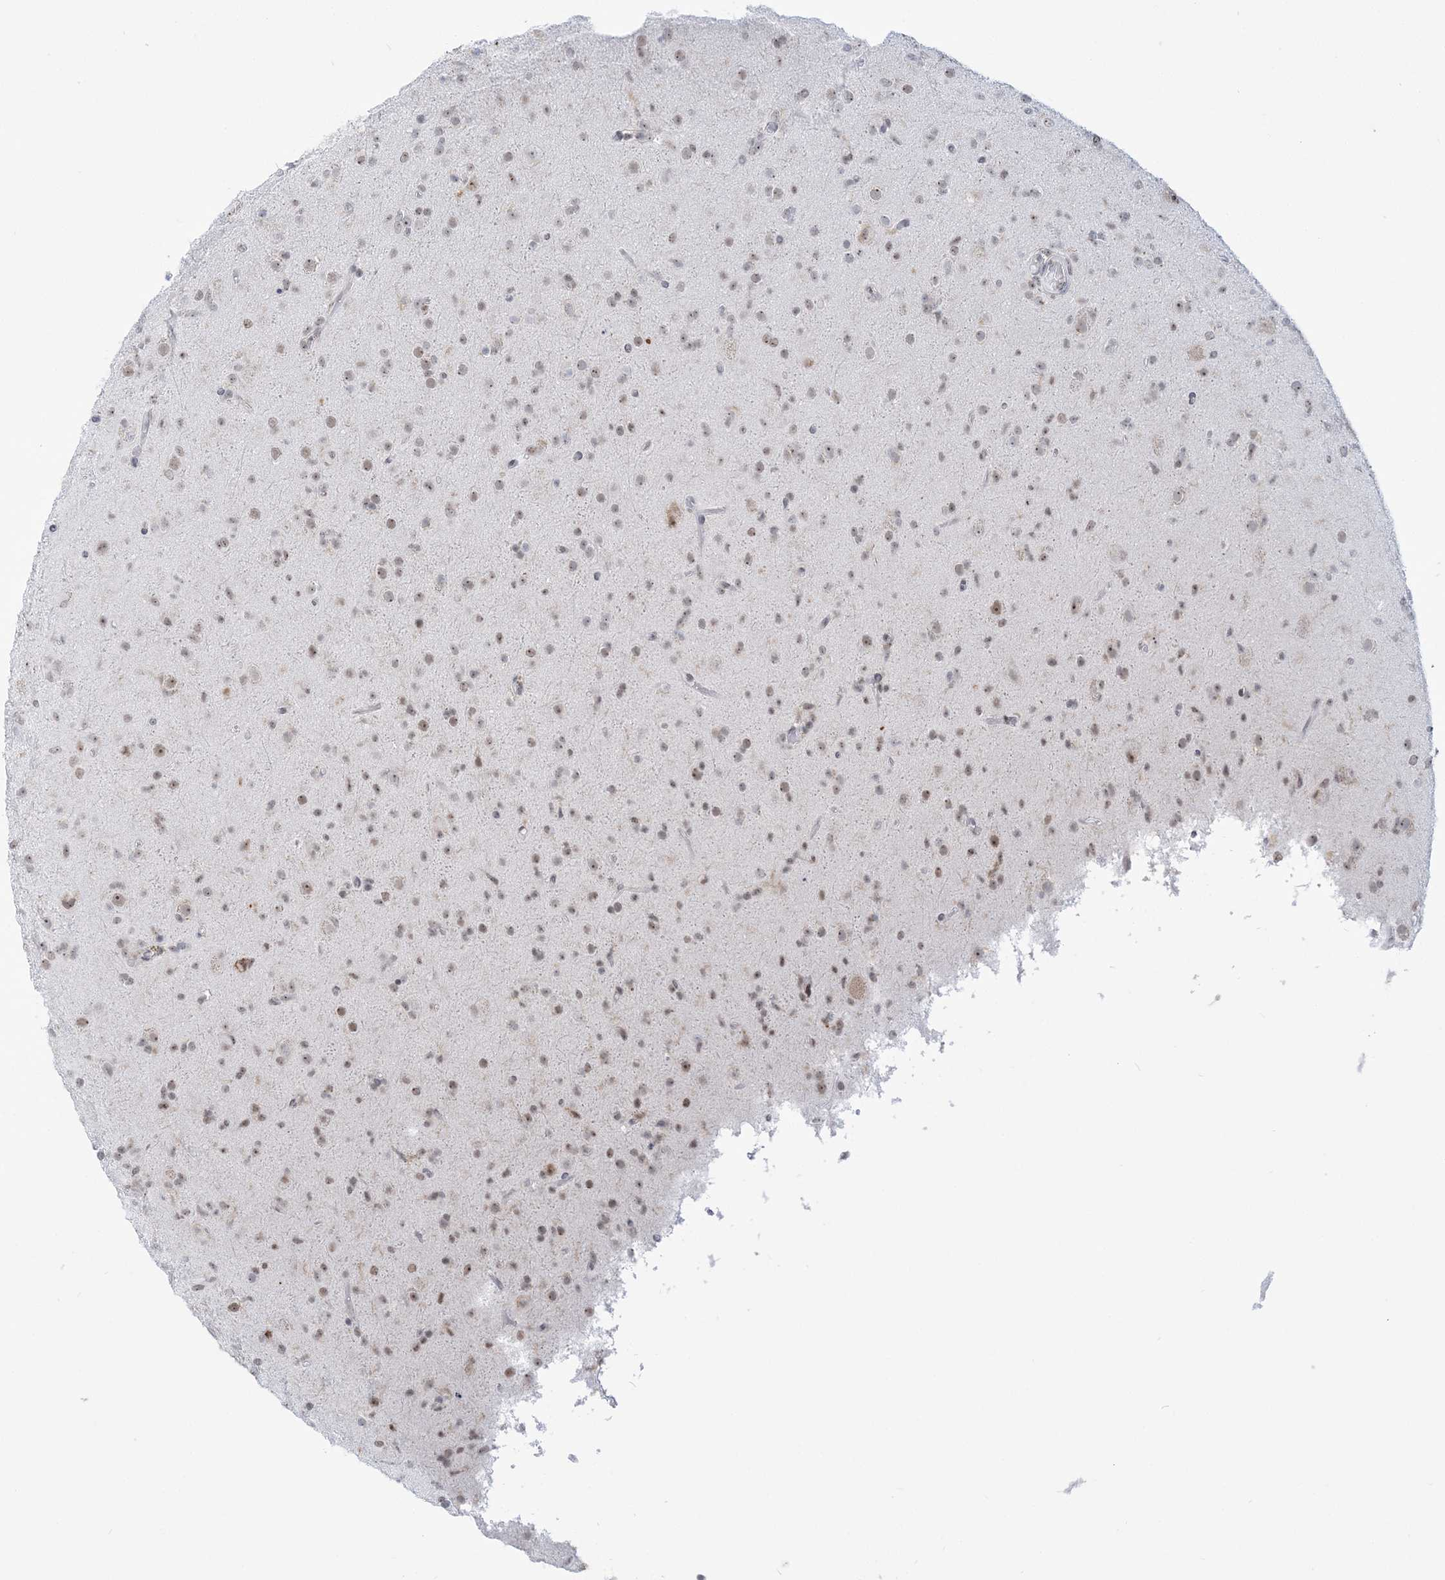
{"staining": {"intensity": "moderate", "quantity": ">75%", "location": "nuclear"}, "tissue": "glioma", "cell_type": "Tumor cells", "image_type": "cancer", "snomed": [{"axis": "morphology", "description": "Glioma, malignant, Low grade"}, {"axis": "topography", "description": "Brain"}], "caption": "Malignant glioma (low-grade) was stained to show a protein in brown. There is medium levels of moderate nuclear staining in approximately >75% of tumor cells. The protein of interest is shown in brown color, while the nuclei are stained blue.", "gene": "DDX21", "patient": {"sex": "male", "age": 65}}